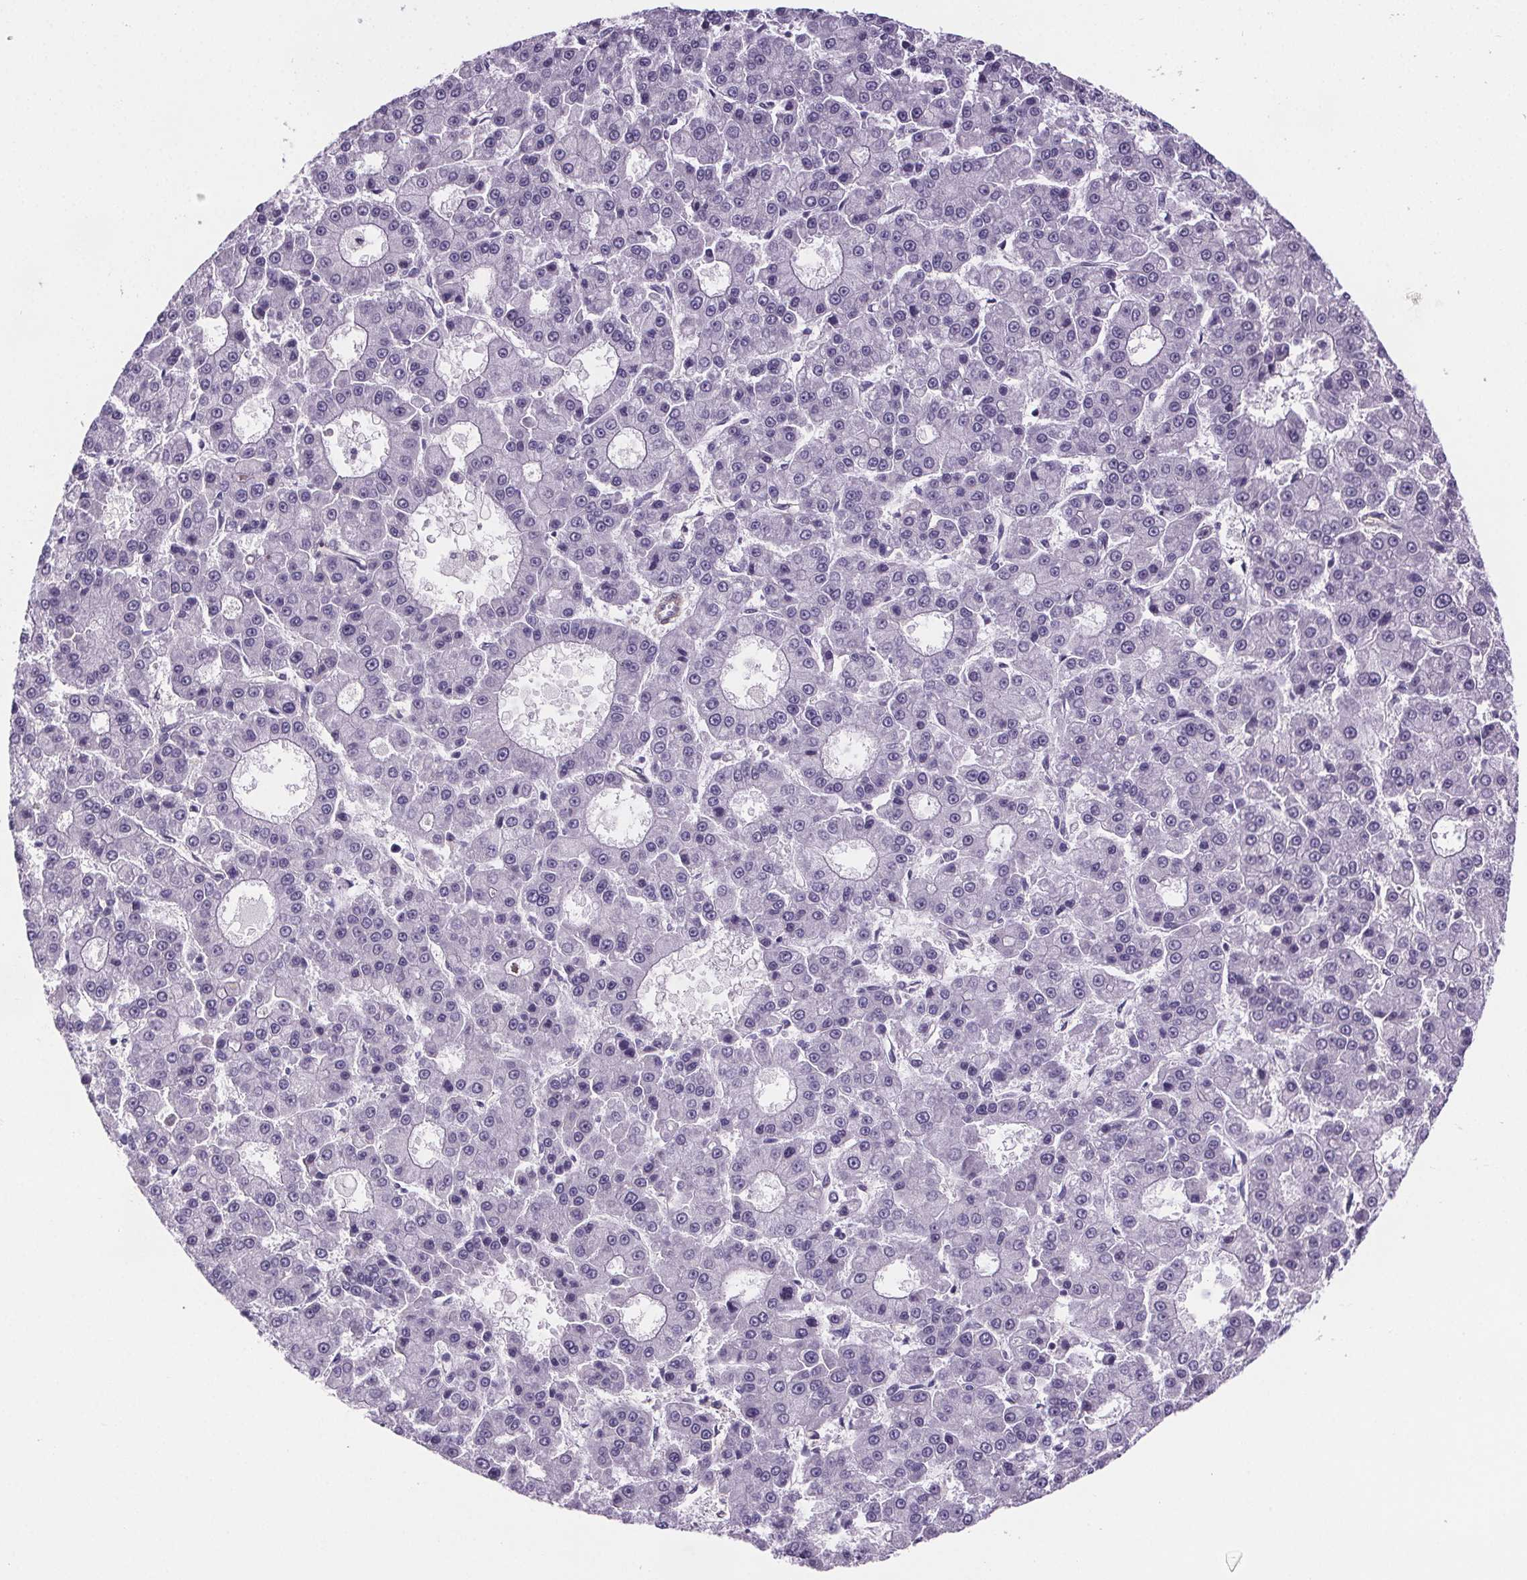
{"staining": {"intensity": "negative", "quantity": "none", "location": "none"}, "tissue": "liver cancer", "cell_type": "Tumor cells", "image_type": "cancer", "snomed": [{"axis": "morphology", "description": "Carcinoma, Hepatocellular, NOS"}, {"axis": "topography", "description": "Liver"}], "caption": "IHC photomicrograph of hepatocellular carcinoma (liver) stained for a protein (brown), which shows no positivity in tumor cells.", "gene": "TTC12", "patient": {"sex": "male", "age": 70}}